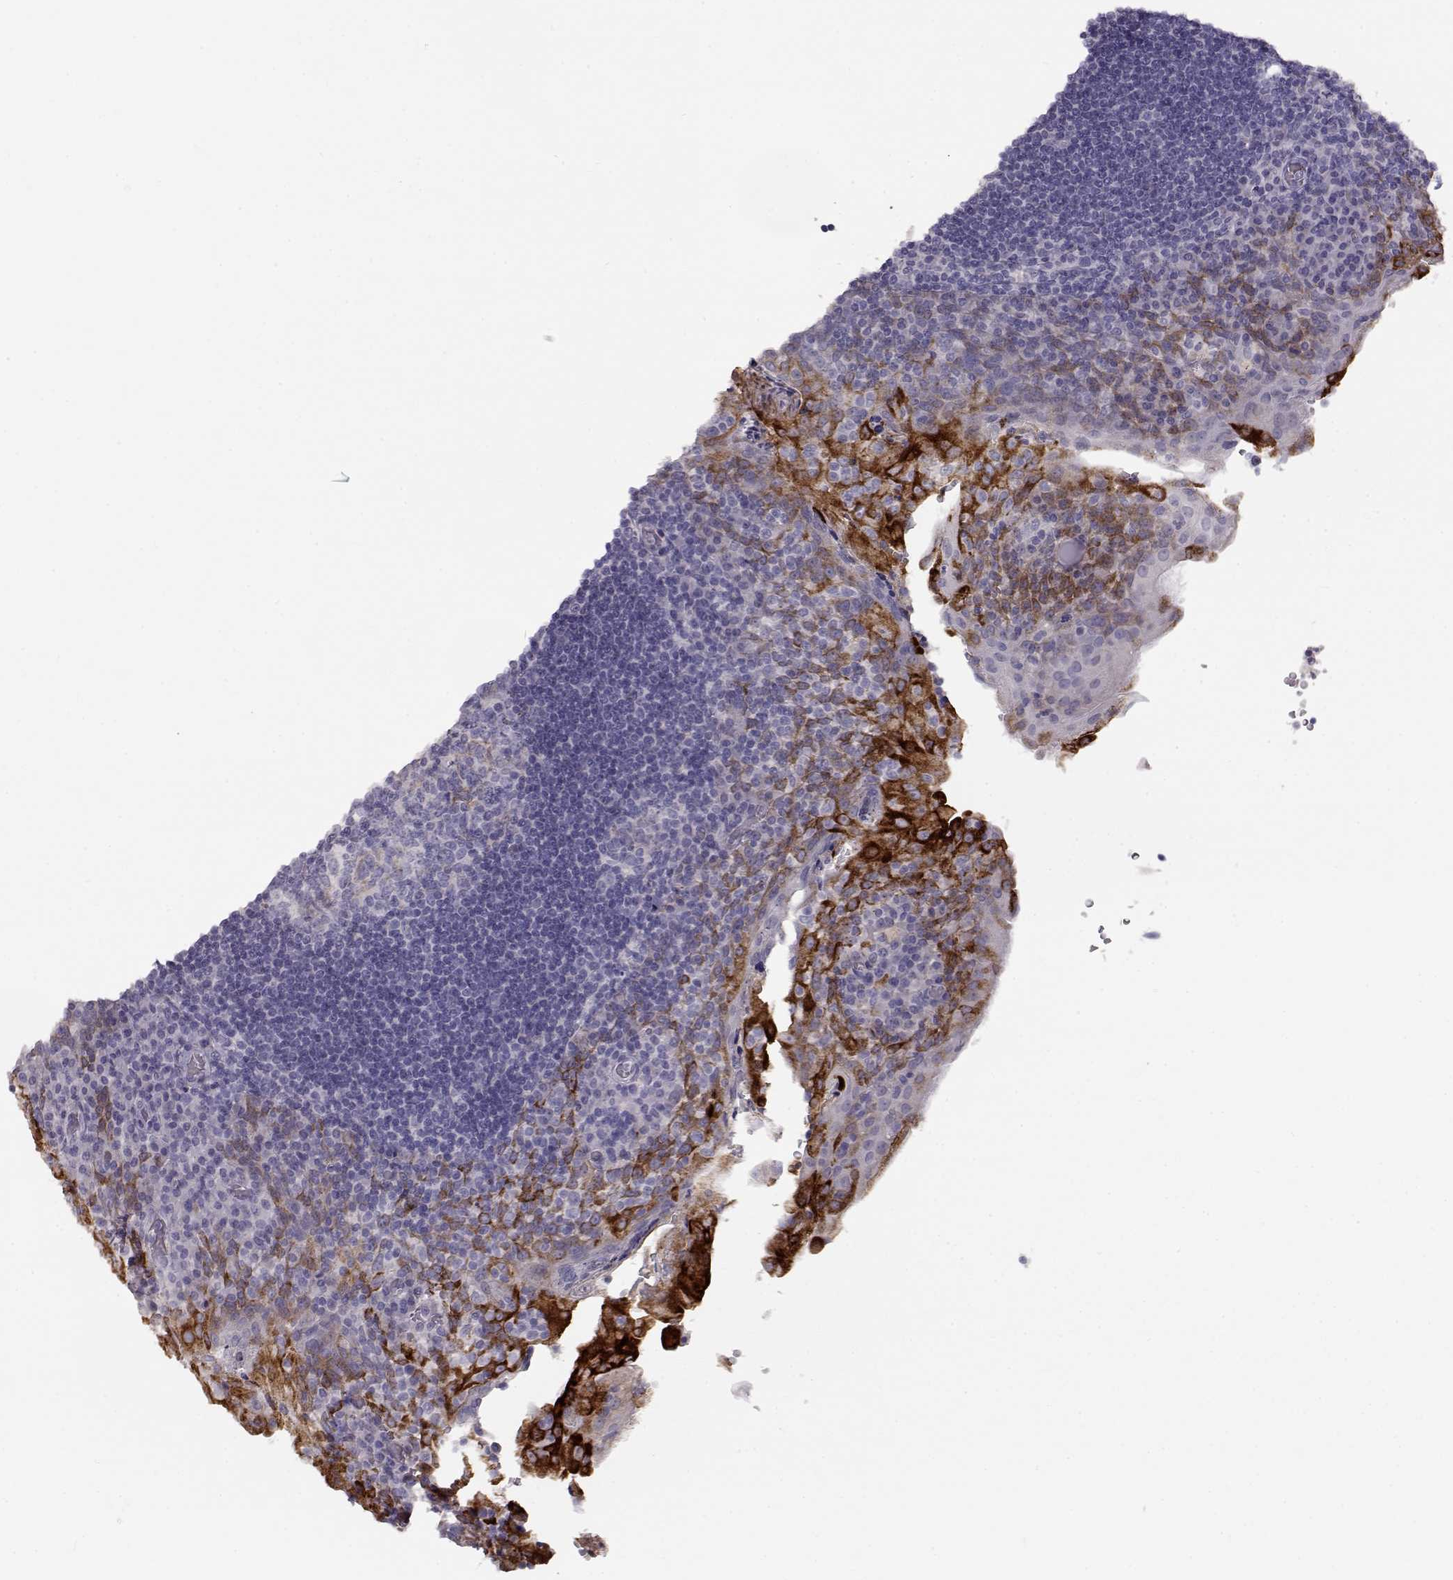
{"staining": {"intensity": "negative", "quantity": "none", "location": "none"}, "tissue": "tonsil", "cell_type": "Germinal center cells", "image_type": "normal", "snomed": [{"axis": "morphology", "description": "Normal tissue, NOS"}, {"axis": "topography", "description": "Tonsil"}], "caption": "Protein analysis of normal tonsil displays no significant positivity in germinal center cells.", "gene": "LAMB3", "patient": {"sex": "male", "age": 17}}